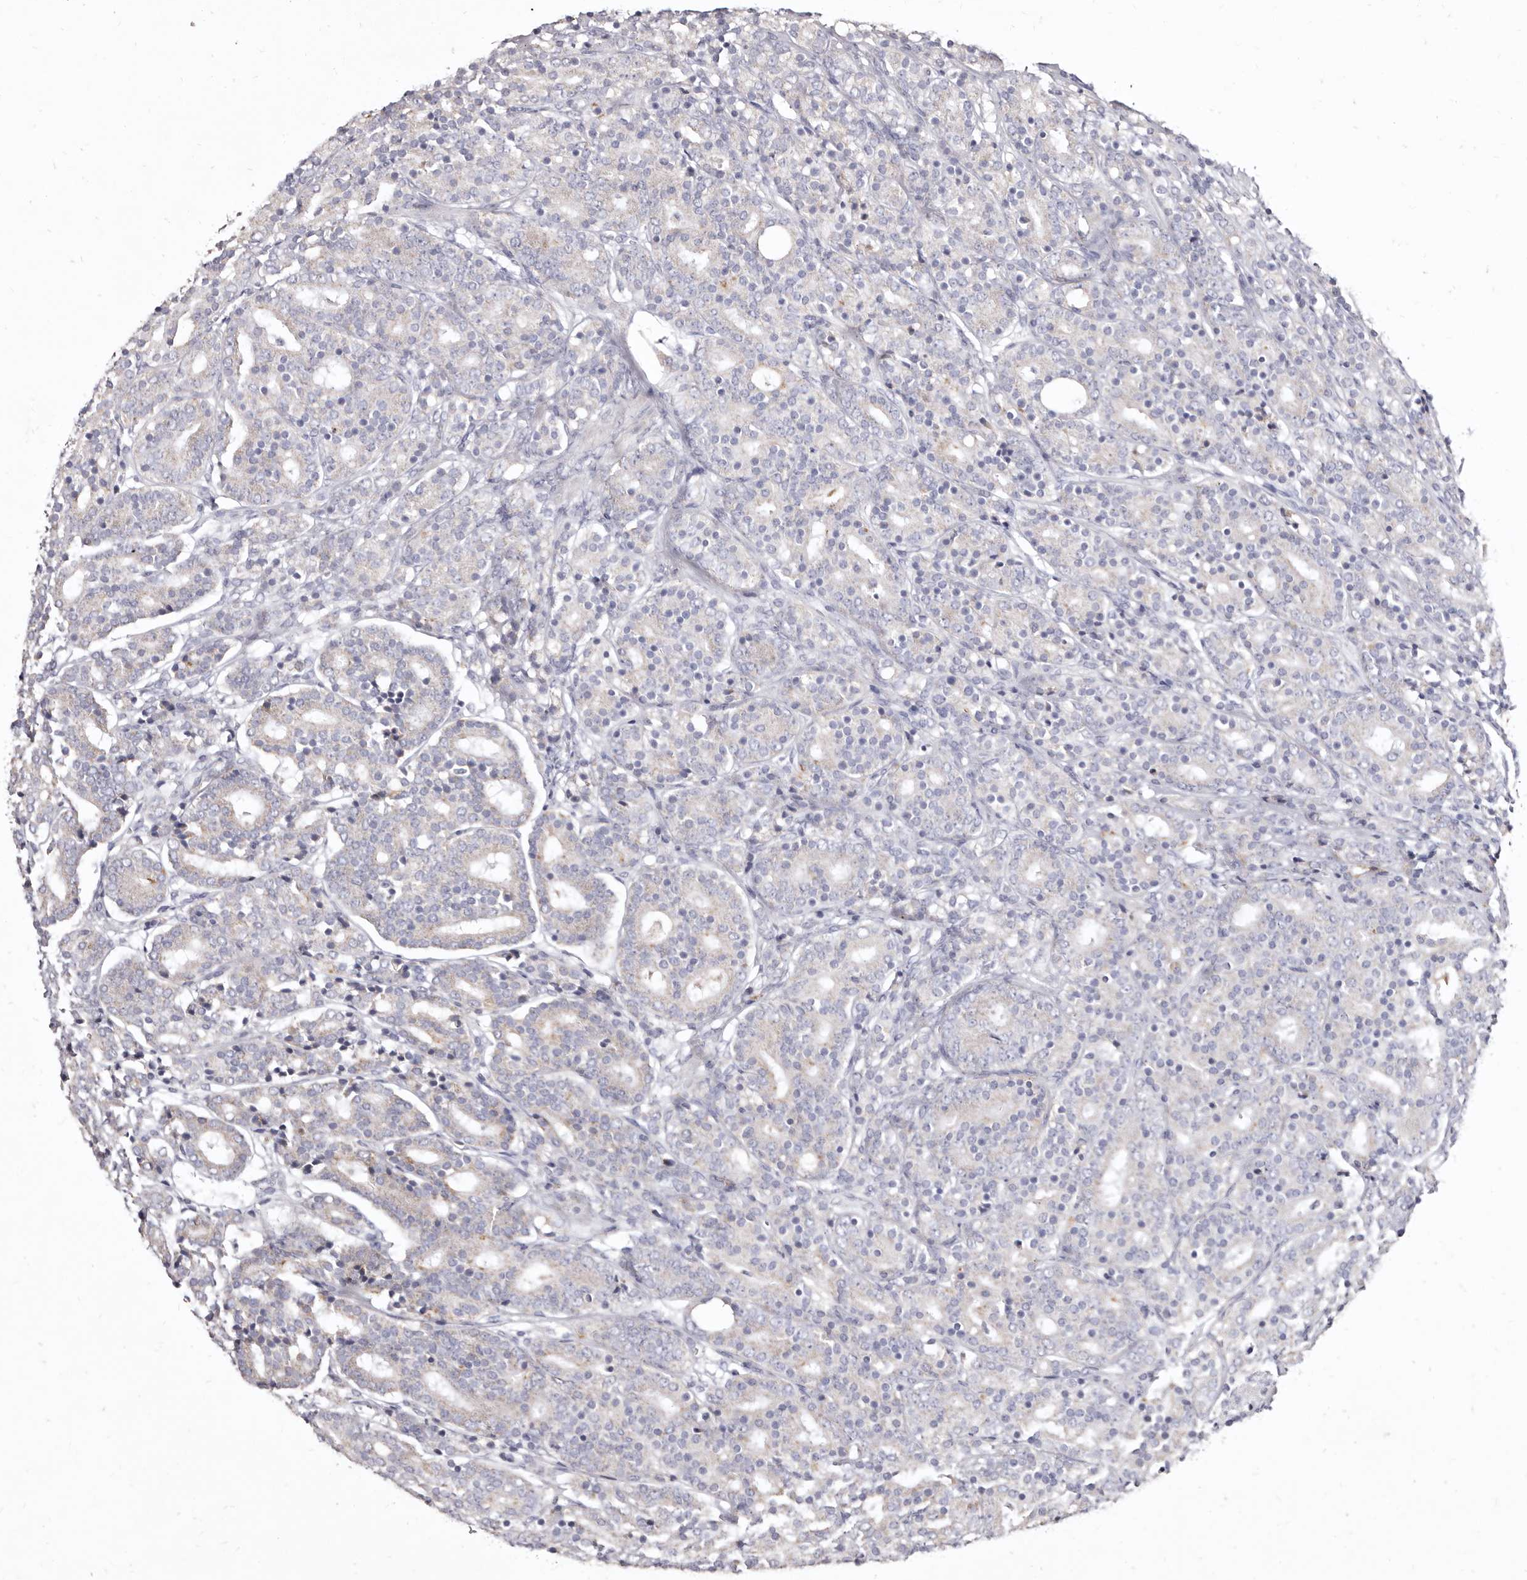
{"staining": {"intensity": "negative", "quantity": "none", "location": "none"}, "tissue": "prostate cancer", "cell_type": "Tumor cells", "image_type": "cancer", "snomed": [{"axis": "morphology", "description": "Adenocarcinoma, High grade"}, {"axis": "topography", "description": "Prostate"}], "caption": "This micrograph is of high-grade adenocarcinoma (prostate) stained with immunohistochemistry (IHC) to label a protein in brown with the nuclei are counter-stained blue. There is no positivity in tumor cells. Nuclei are stained in blue.", "gene": "CYP2E1", "patient": {"sex": "male", "age": 62}}